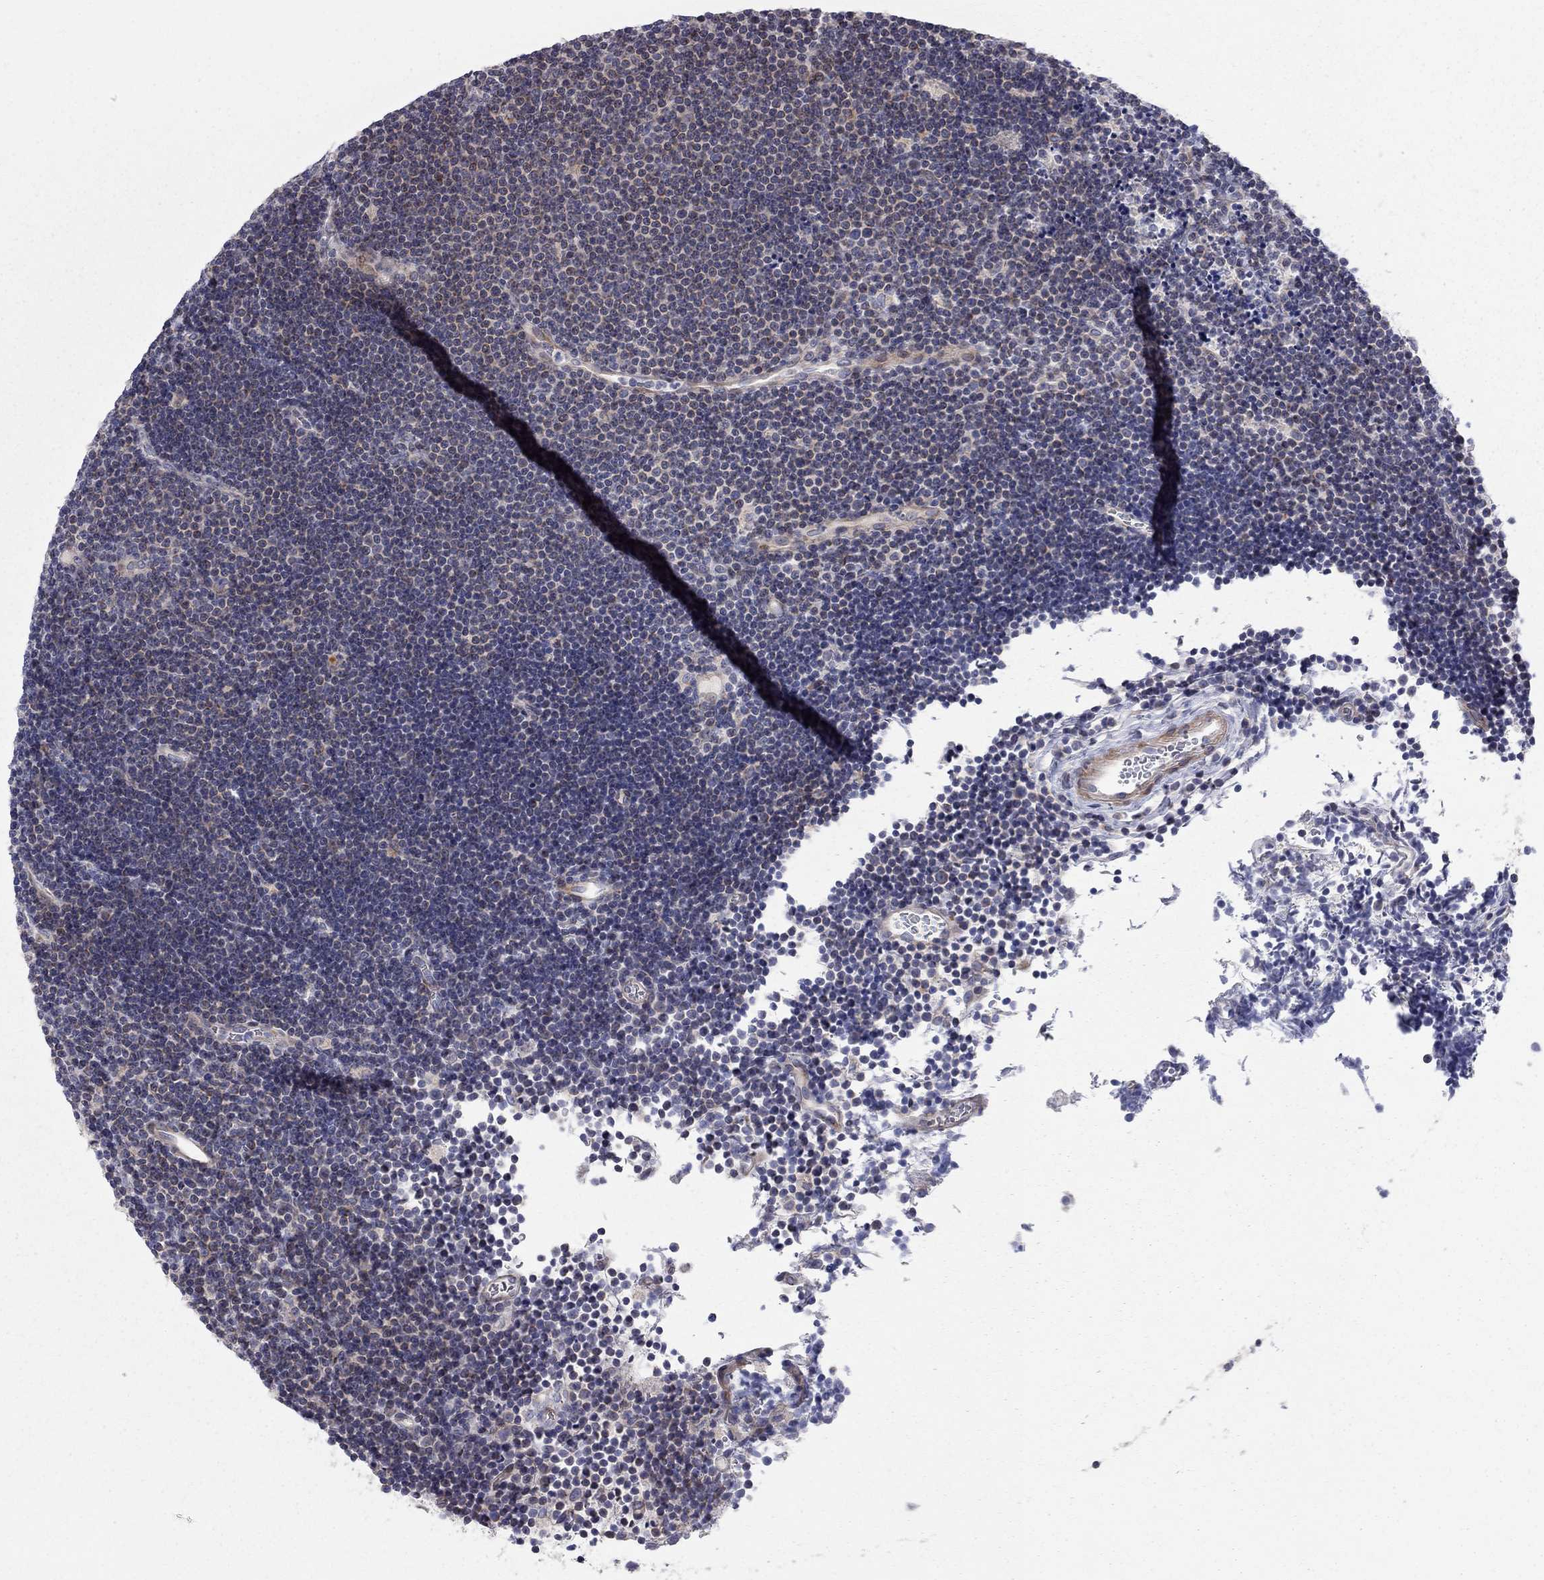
{"staining": {"intensity": "negative", "quantity": "none", "location": "none"}, "tissue": "lymphoma", "cell_type": "Tumor cells", "image_type": "cancer", "snomed": [{"axis": "morphology", "description": "Malignant lymphoma, non-Hodgkin's type, Low grade"}, {"axis": "topography", "description": "Brain"}], "caption": "The immunohistochemistry histopathology image has no significant expression in tumor cells of lymphoma tissue.", "gene": "KANSL1L", "patient": {"sex": "female", "age": 66}}